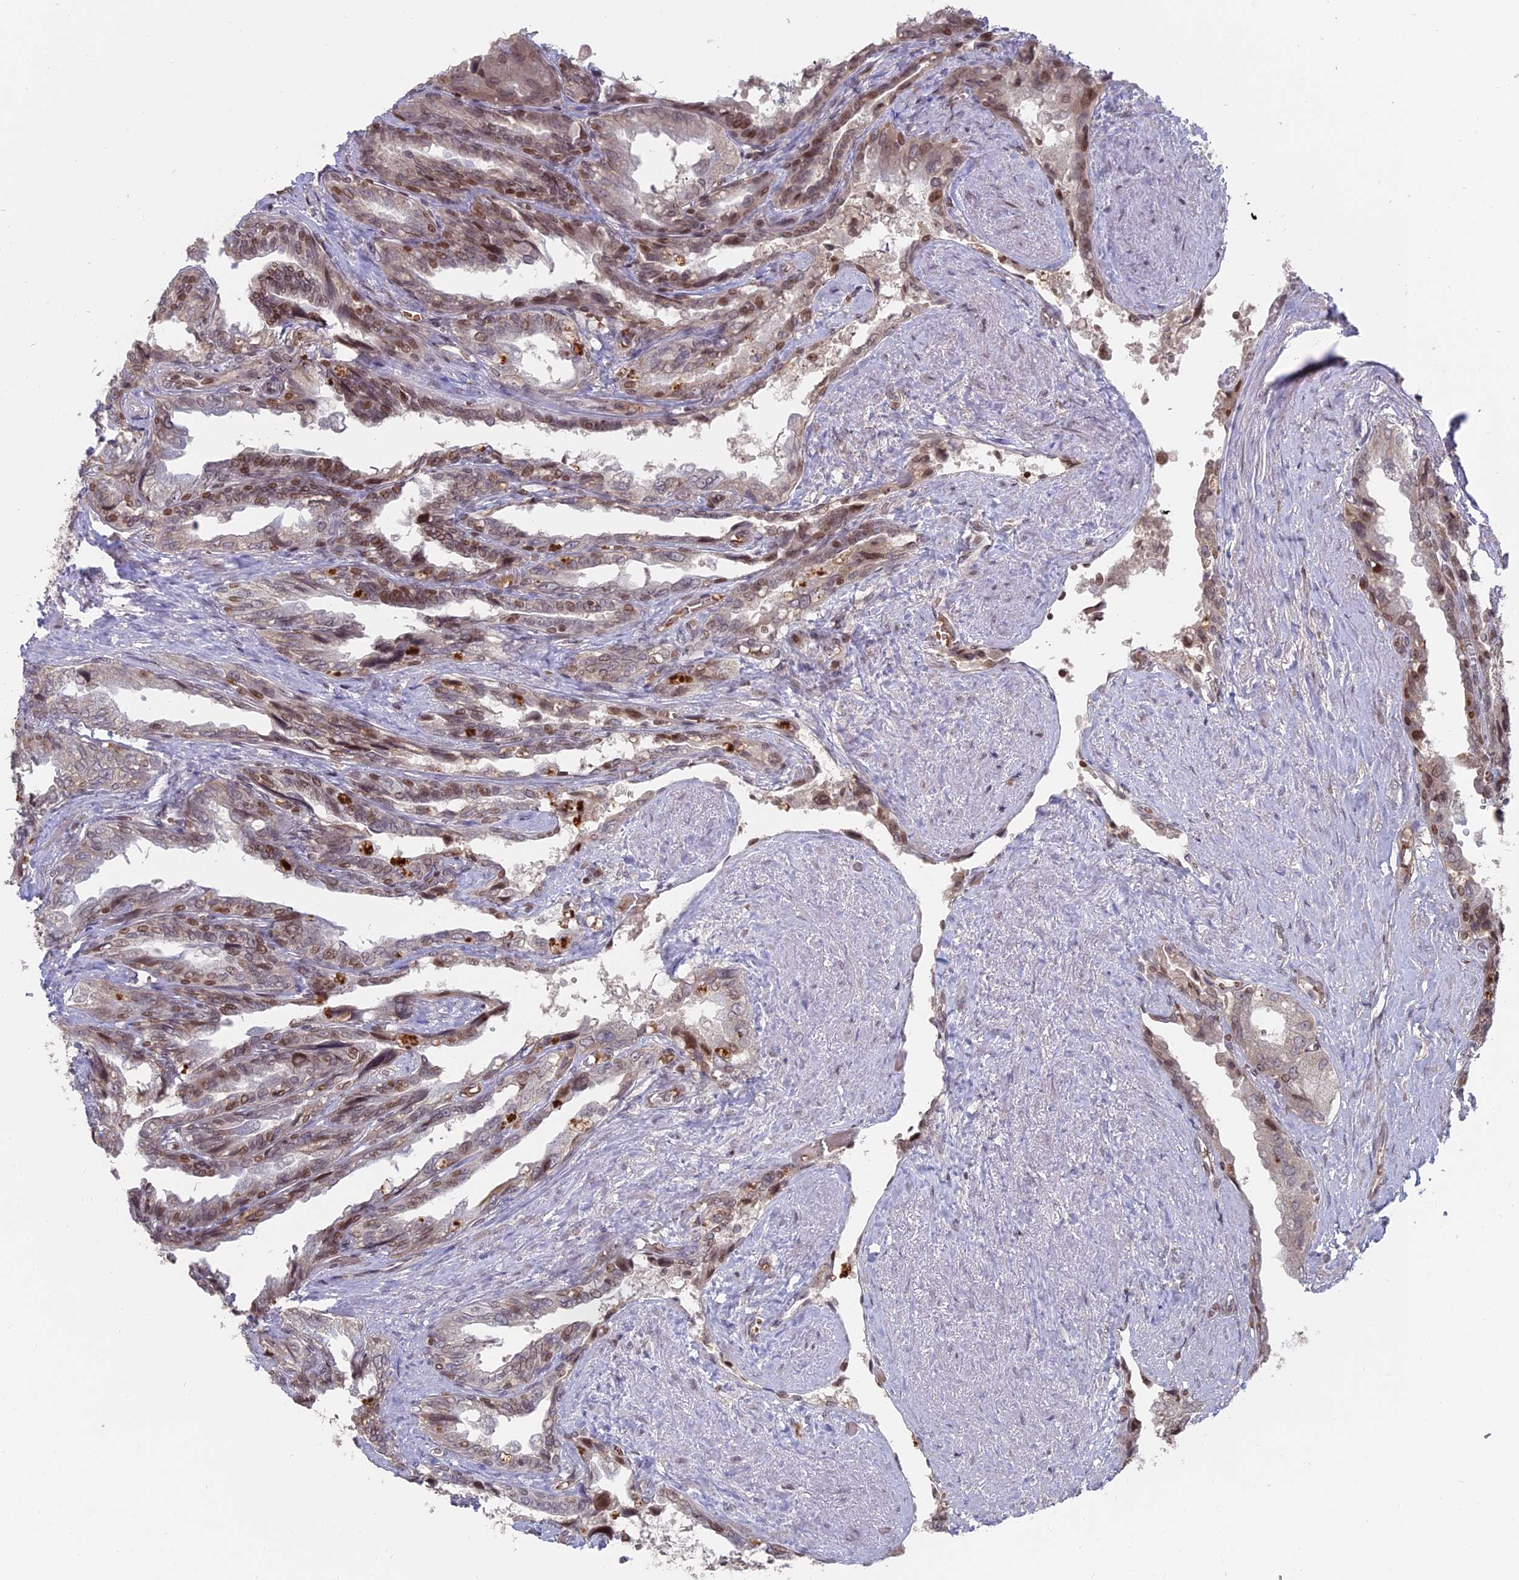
{"staining": {"intensity": "moderate", "quantity": "<25%", "location": "nuclear"}, "tissue": "seminal vesicle", "cell_type": "Glandular cells", "image_type": "normal", "snomed": [{"axis": "morphology", "description": "Normal tissue, NOS"}, {"axis": "topography", "description": "Seminal veicle"}, {"axis": "topography", "description": "Peripheral nerve tissue"}], "caption": "Normal seminal vesicle exhibits moderate nuclear expression in about <25% of glandular cells, visualized by immunohistochemistry. The staining was performed using DAB (3,3'-diaminobenzidine), with brown indicating positive protein expression. Nuclei are stained blue with hematoxylin.", "gene": "NR1H3", "patient": {"sex": "male", "age": 60}}